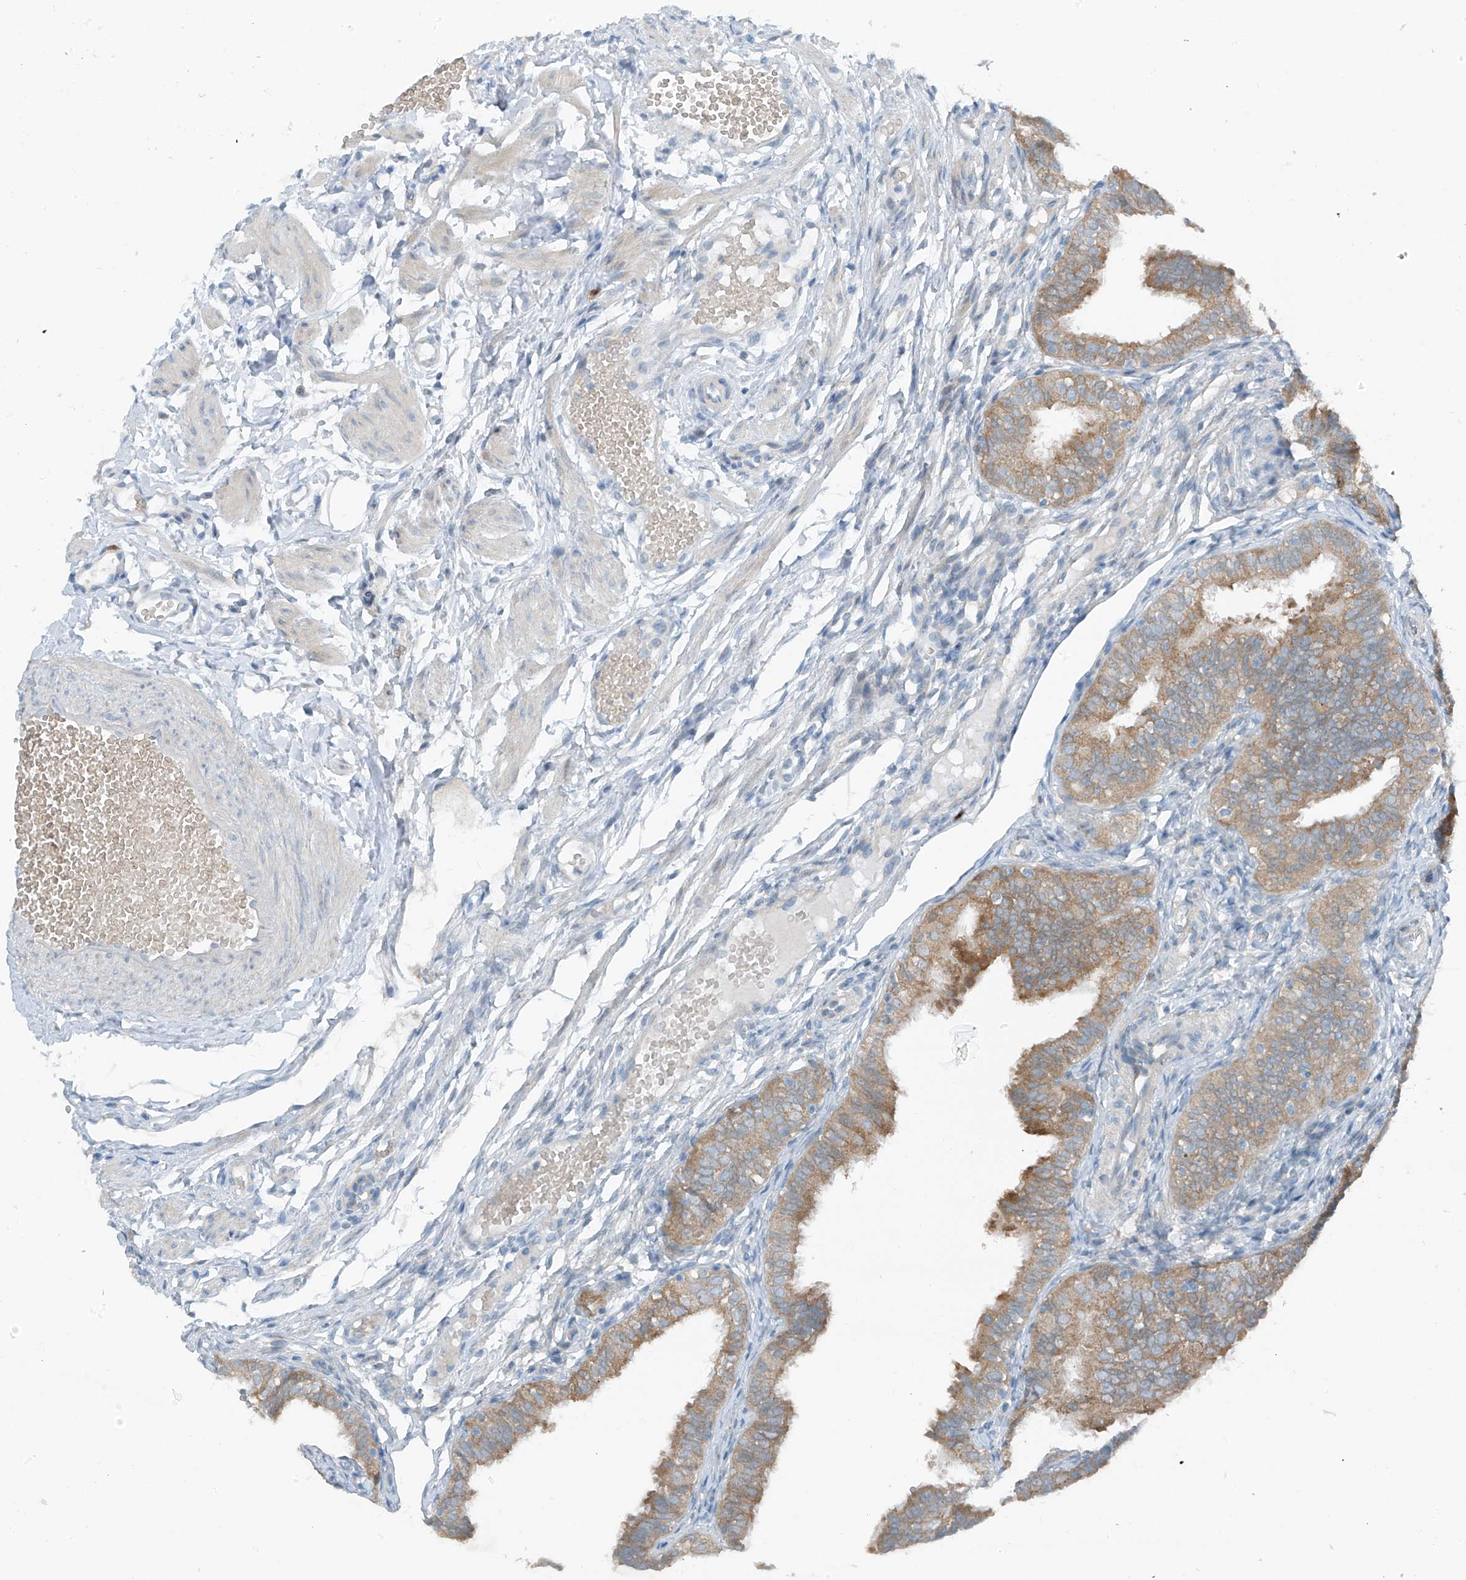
{"staining": {"intensity": "moderate", "quantity": ">75%", "location": "cytoplasmic/membranous"}, "tissue": "fallopian tube", "cell_type": "Glandular cells", "image_type": "normal", "snomed": [{"axis": "morphology", "description": "Normal tissue, NOS"}, {"axis": "topography", "description": "Fallopian tube"}], "caption": "IHC image of benign fallopian tube: fallopian tube stained using immunohistochemistry shows medium levels of moderate protein expression localized specifically in the cytoplasmic/membranous of glandular cells, appearing as a cytoplasmic/membranous brown color.", "gene": "SLC12A6", "patient": {"sex": "female", "age": 35}}